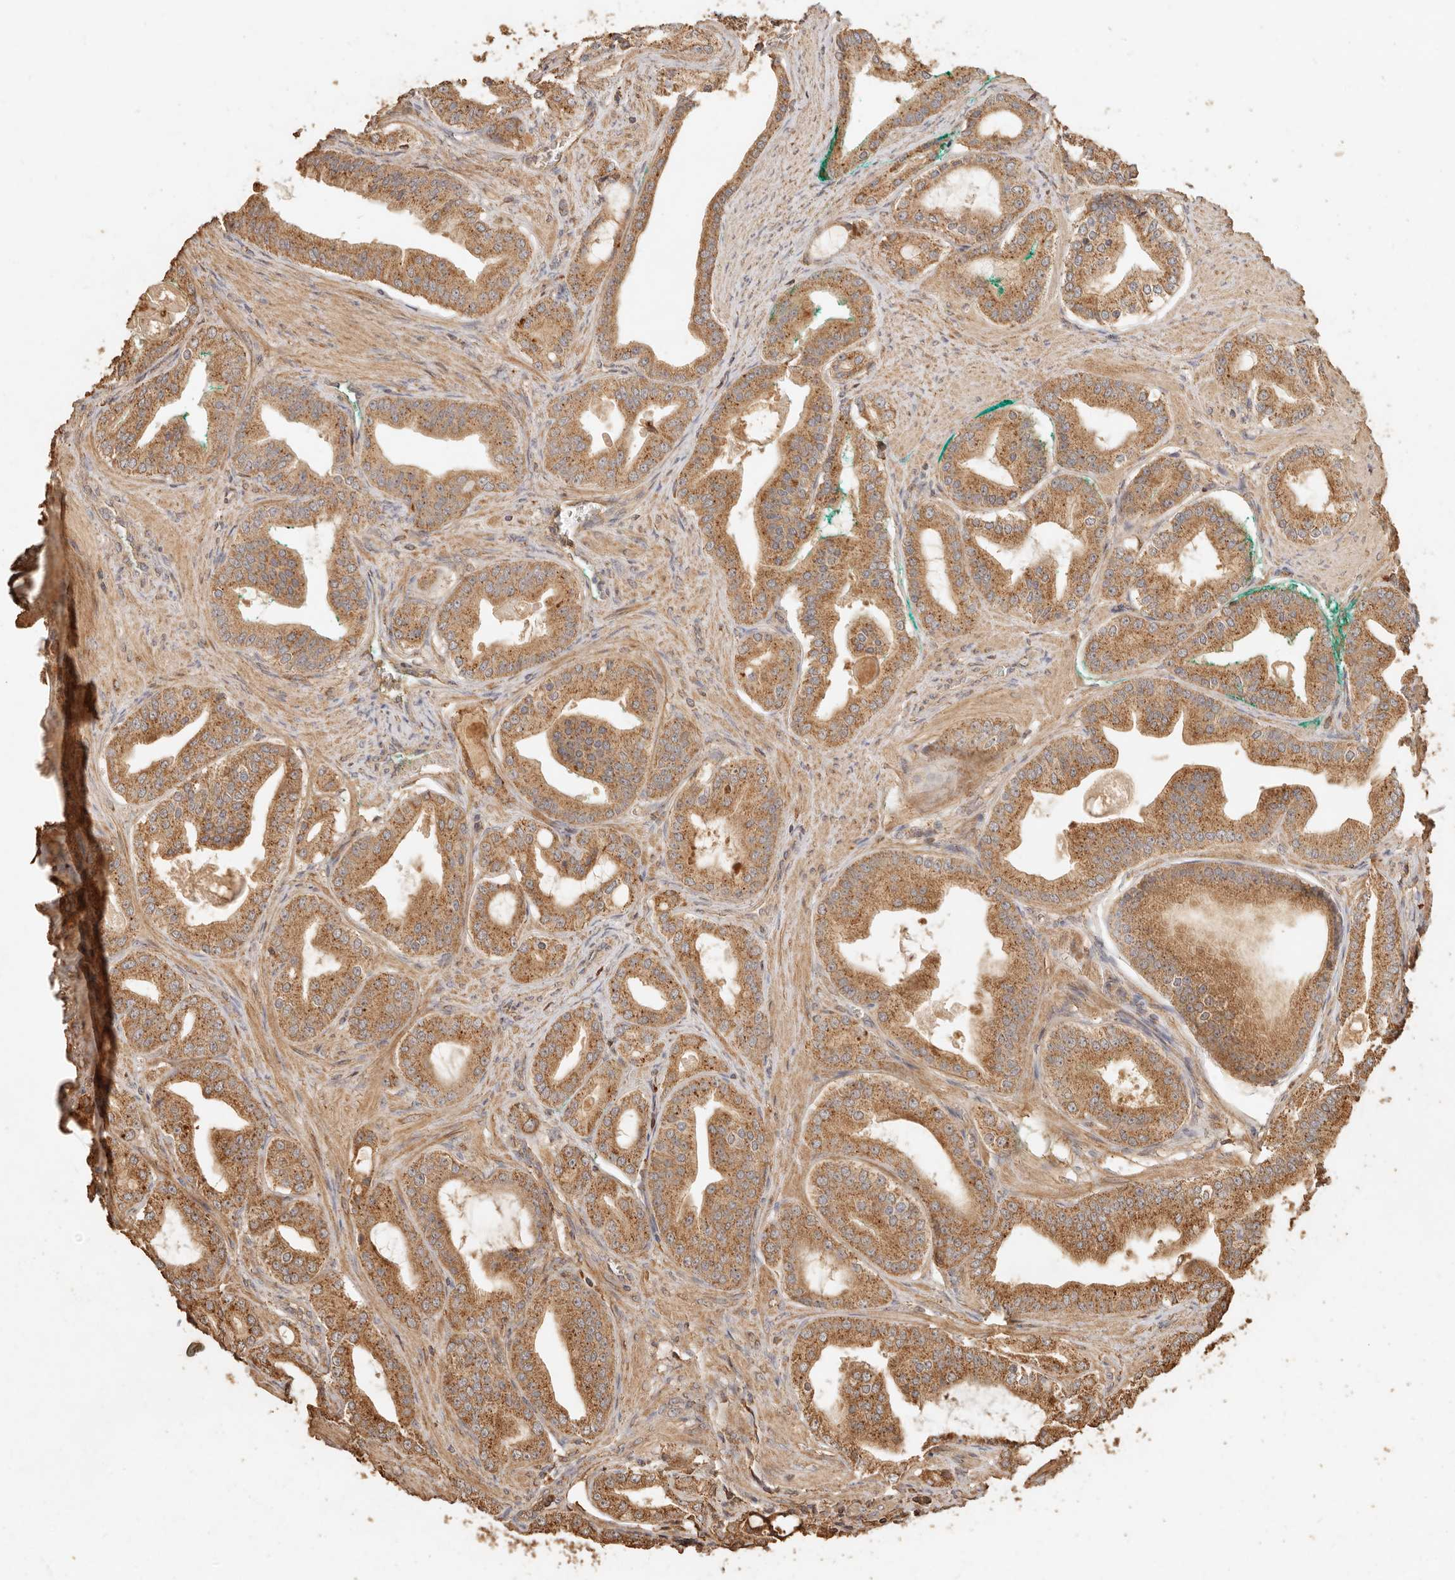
{"staining": {"intensity": "moderate", "quantity": ">75%", "location": "cytoplasmic/membranous"}, "tissue": "prostate cancer", "cell_type": "Tumor cells", "image_type": "cancer", "snomed": [{"axis": "morphology", "description": "Adenocarcinoma, High grade"}, {"axis": "topography", "description": "Prostate"}], "caption": "This is a photomicrograph of immunohistochemistry staining of prostate cancer (adenocarcinoma (high-grade)), which shows moderate expression in the cytoplasmic/membranous of tumor cells.", "gene": "FAM180B", "patient": {"sex": "male", "age": 60}}